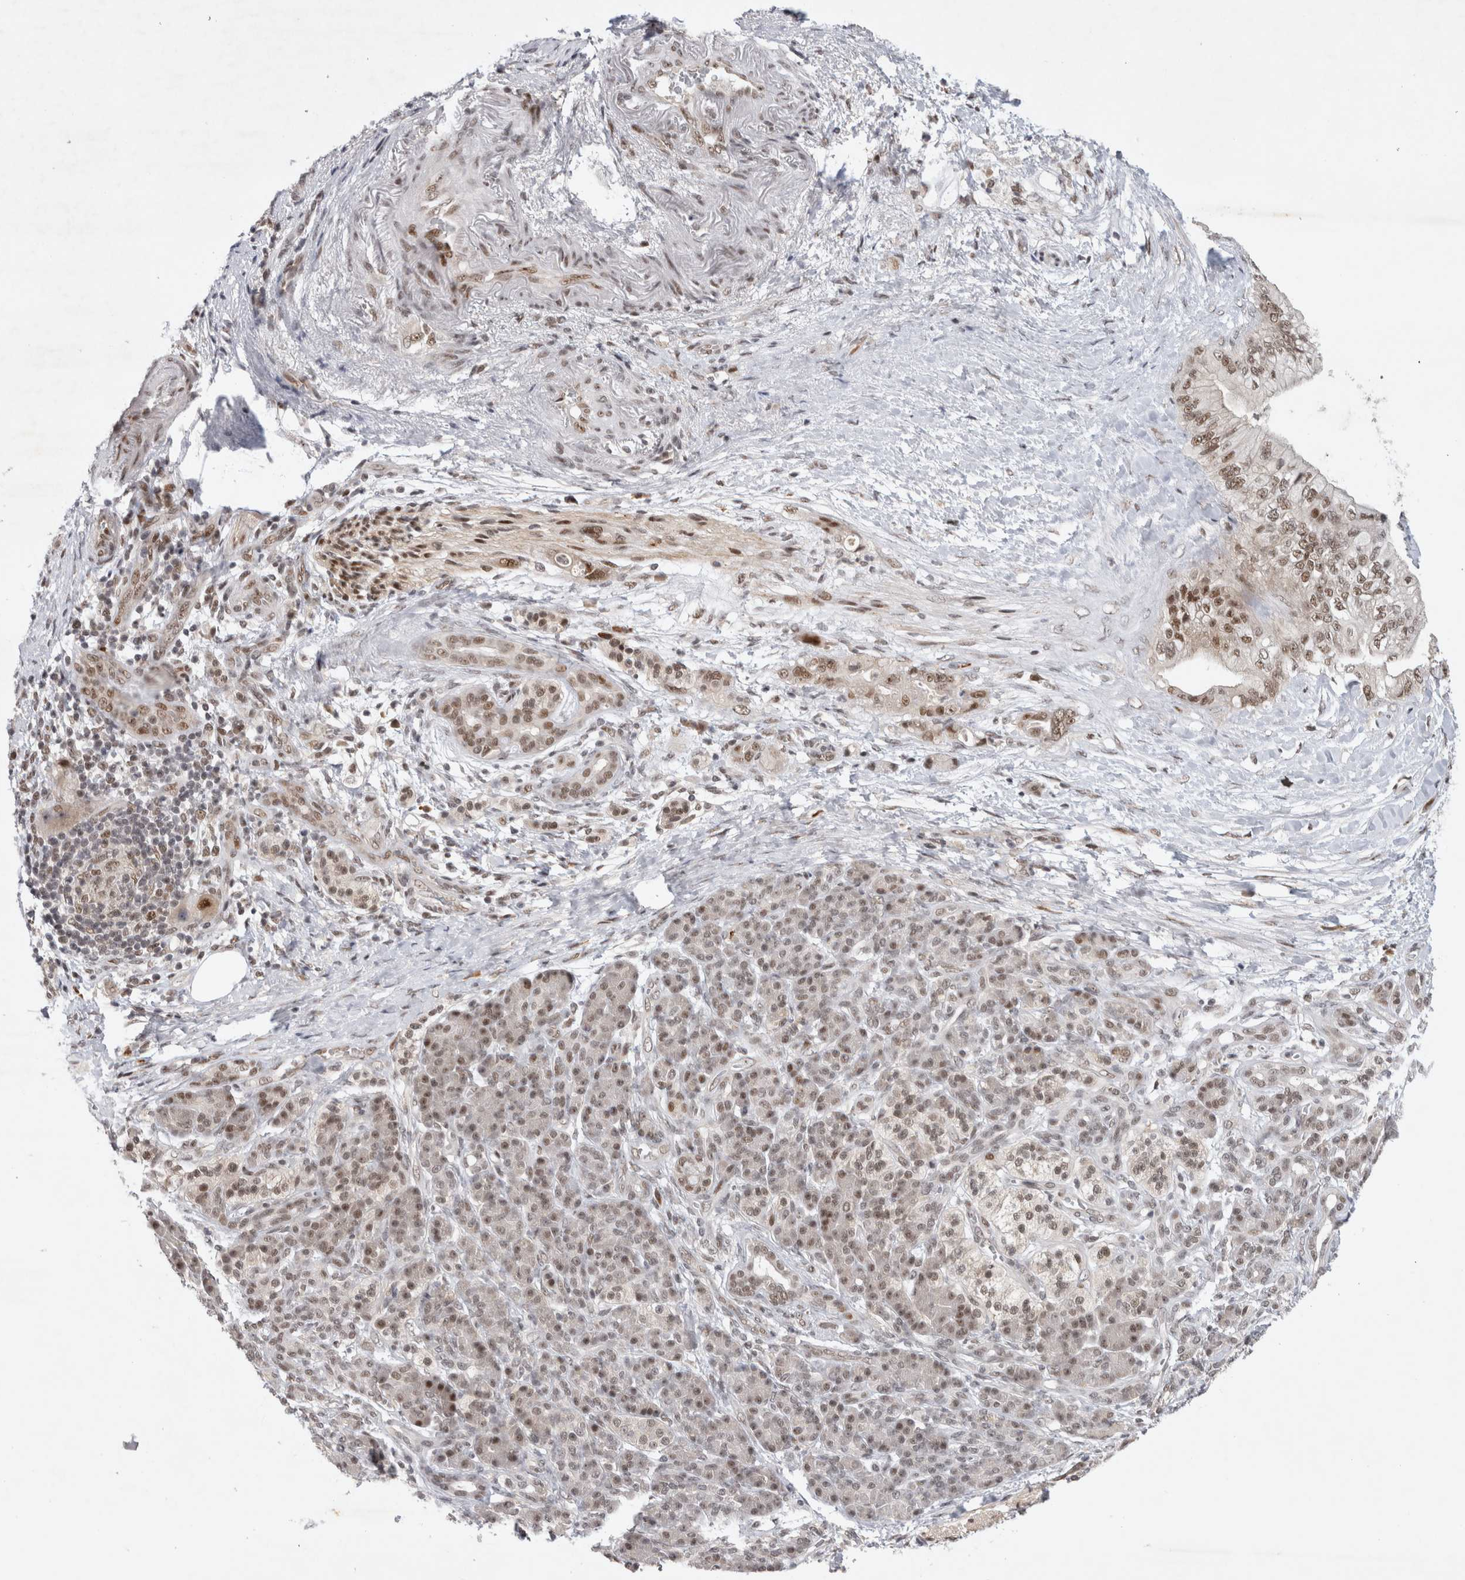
{"staining": {"intensity": "moderate", "quantity": ">75%", "location": "nuclear"}, "tissue": "pancreatic cancer", "cell_type": "Tumor cells", "image_type": "cancer", "snomed": [{"axis": "morphology", "description": "Adenocarcinoma, NOS"}, {"axis": "topography", "description": "Pancreas"}], "caption": "Protein expression analysis of human pancreatic cancer reveals moderate nuclear positivity in about >75% of tumor cells.", "gene": "HESX1", "patient": {"sex": "male", "age": 59}}